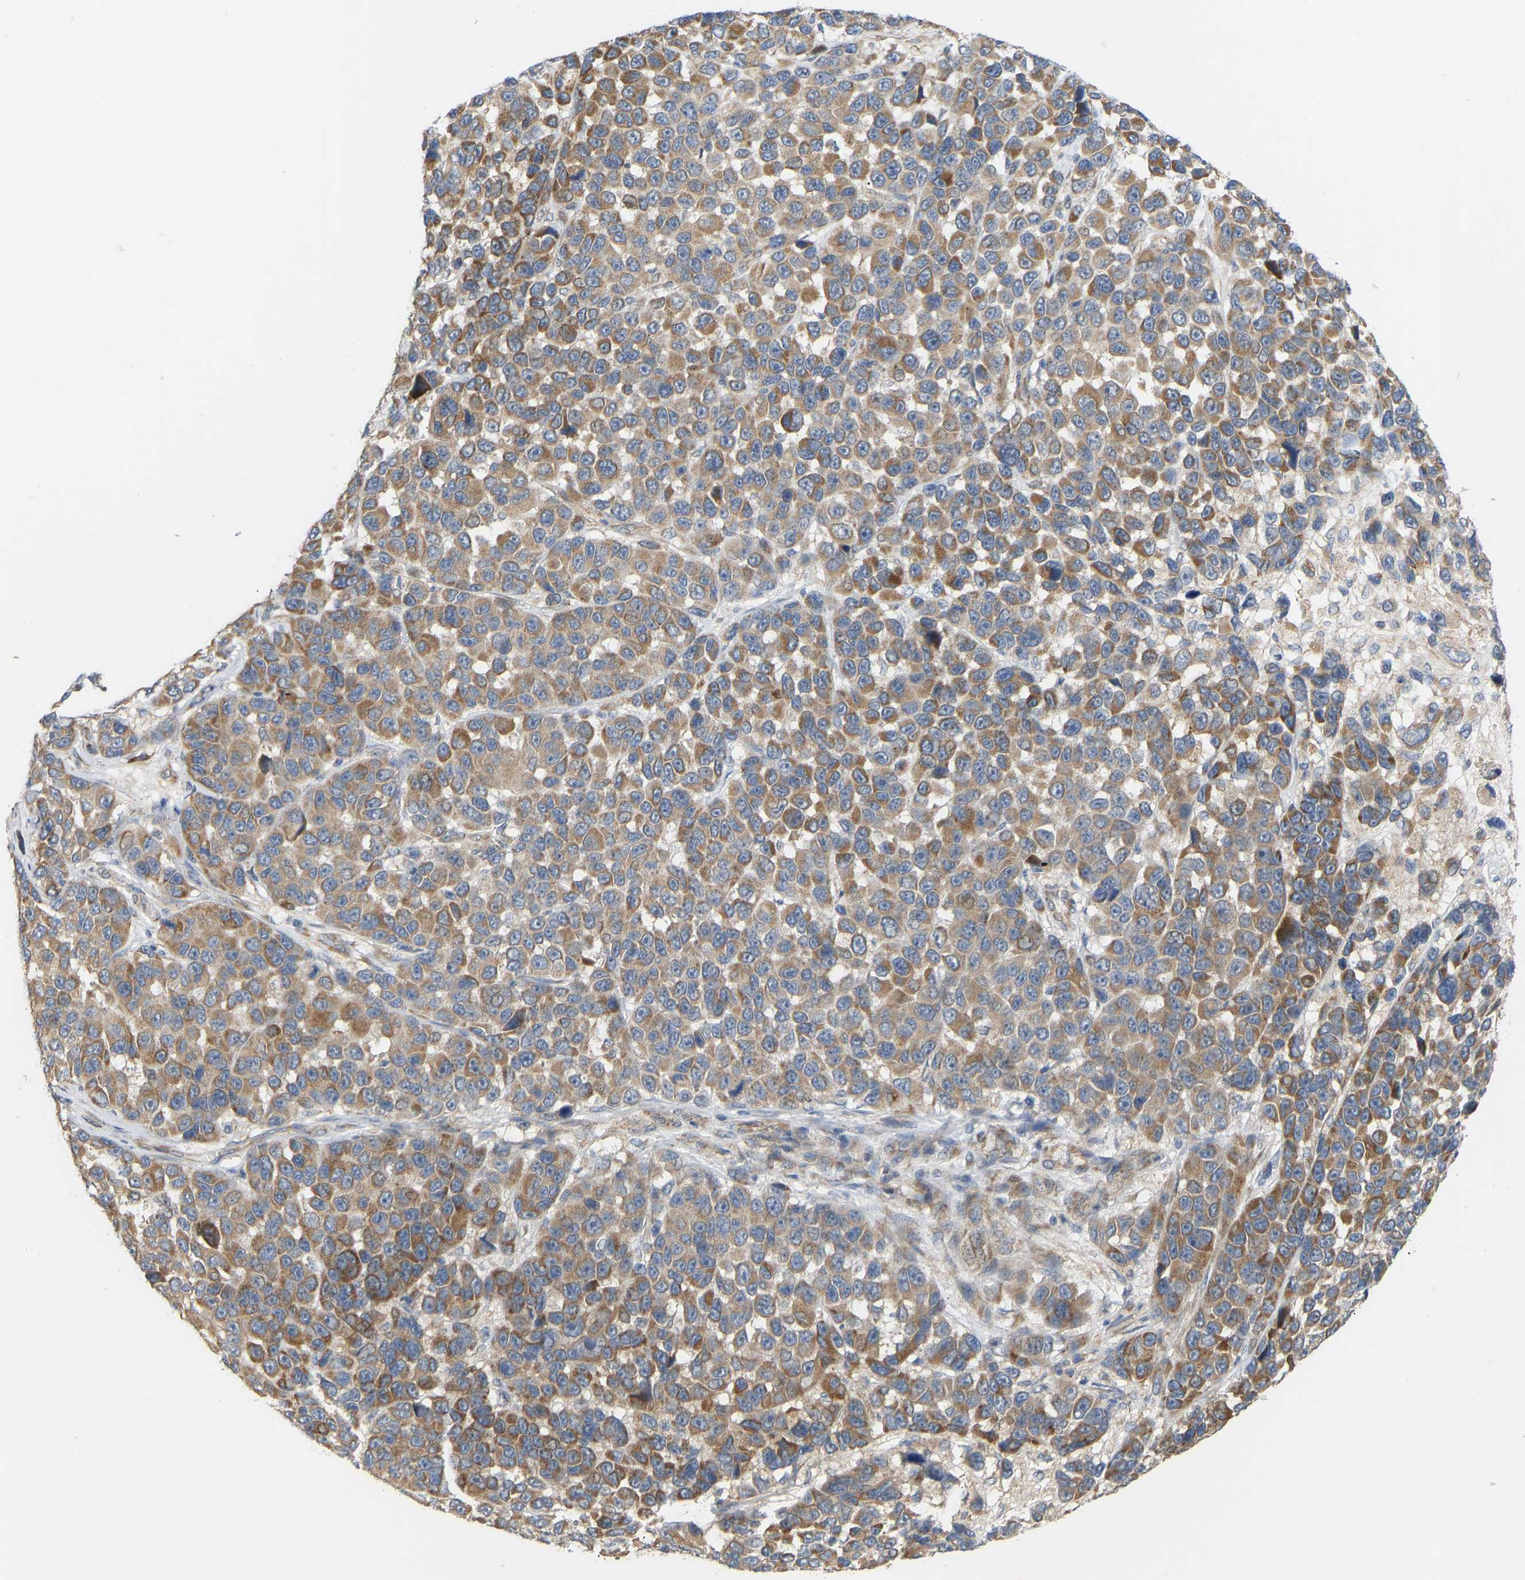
{"staining": {"intensity": "moderate", "quantity": ">75%", "location": "cytoplasmic/membranous"}, "tissue": "melanoma", "cell_type": "Tumor cells", "image_type": "cancer", "snomed": [{"axis": "morphology", "description": "Malignant melanoma, NOS"}, {"axis": "topography", "description": "Skin"}], "caption": "The immunohistochemical stain labels moderate cytoplasmic/membranous staining in tumor cells of melanoma tissue.", "gene": "HACD2", "patient": {"sex": "male", "age": 53}}